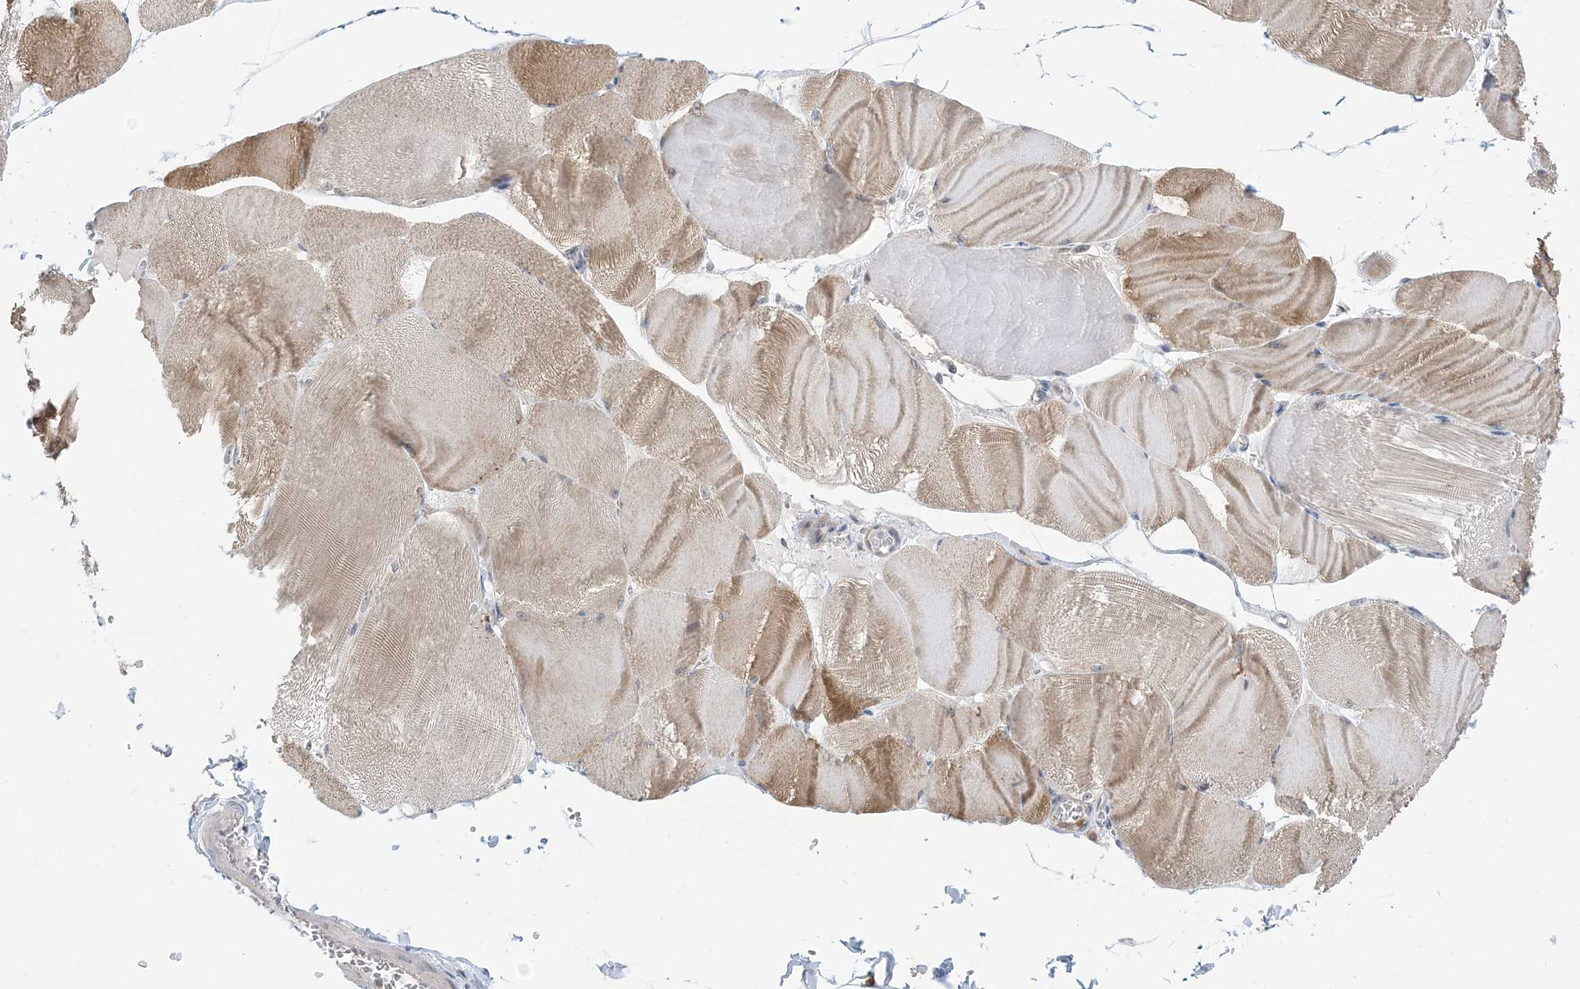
{"staining": {"intensity": "moderate", "quantity": "<25%", "location": "cytoplasmic/membranous"}, "tissue": "skeletal muscle", "cell_type": "Myocytes", "image_type": "normal", "snomed": [{"axis": "morphology", "description": "Normal tissue, NOS"}, {"axis": "morphology", "description": "Basal cell carcinoma"}, {"axis": "topography", "description": "Skeletal muscle"}], "caption": "Immunohistochemical staining of benign skeletal muscle shows <25% levels of moderate cytoplasmic/membranous protein positivity in approximately <25% of myocytes.", "gene": "AOC1", "patient": {"sex": "female", "age": 64}}